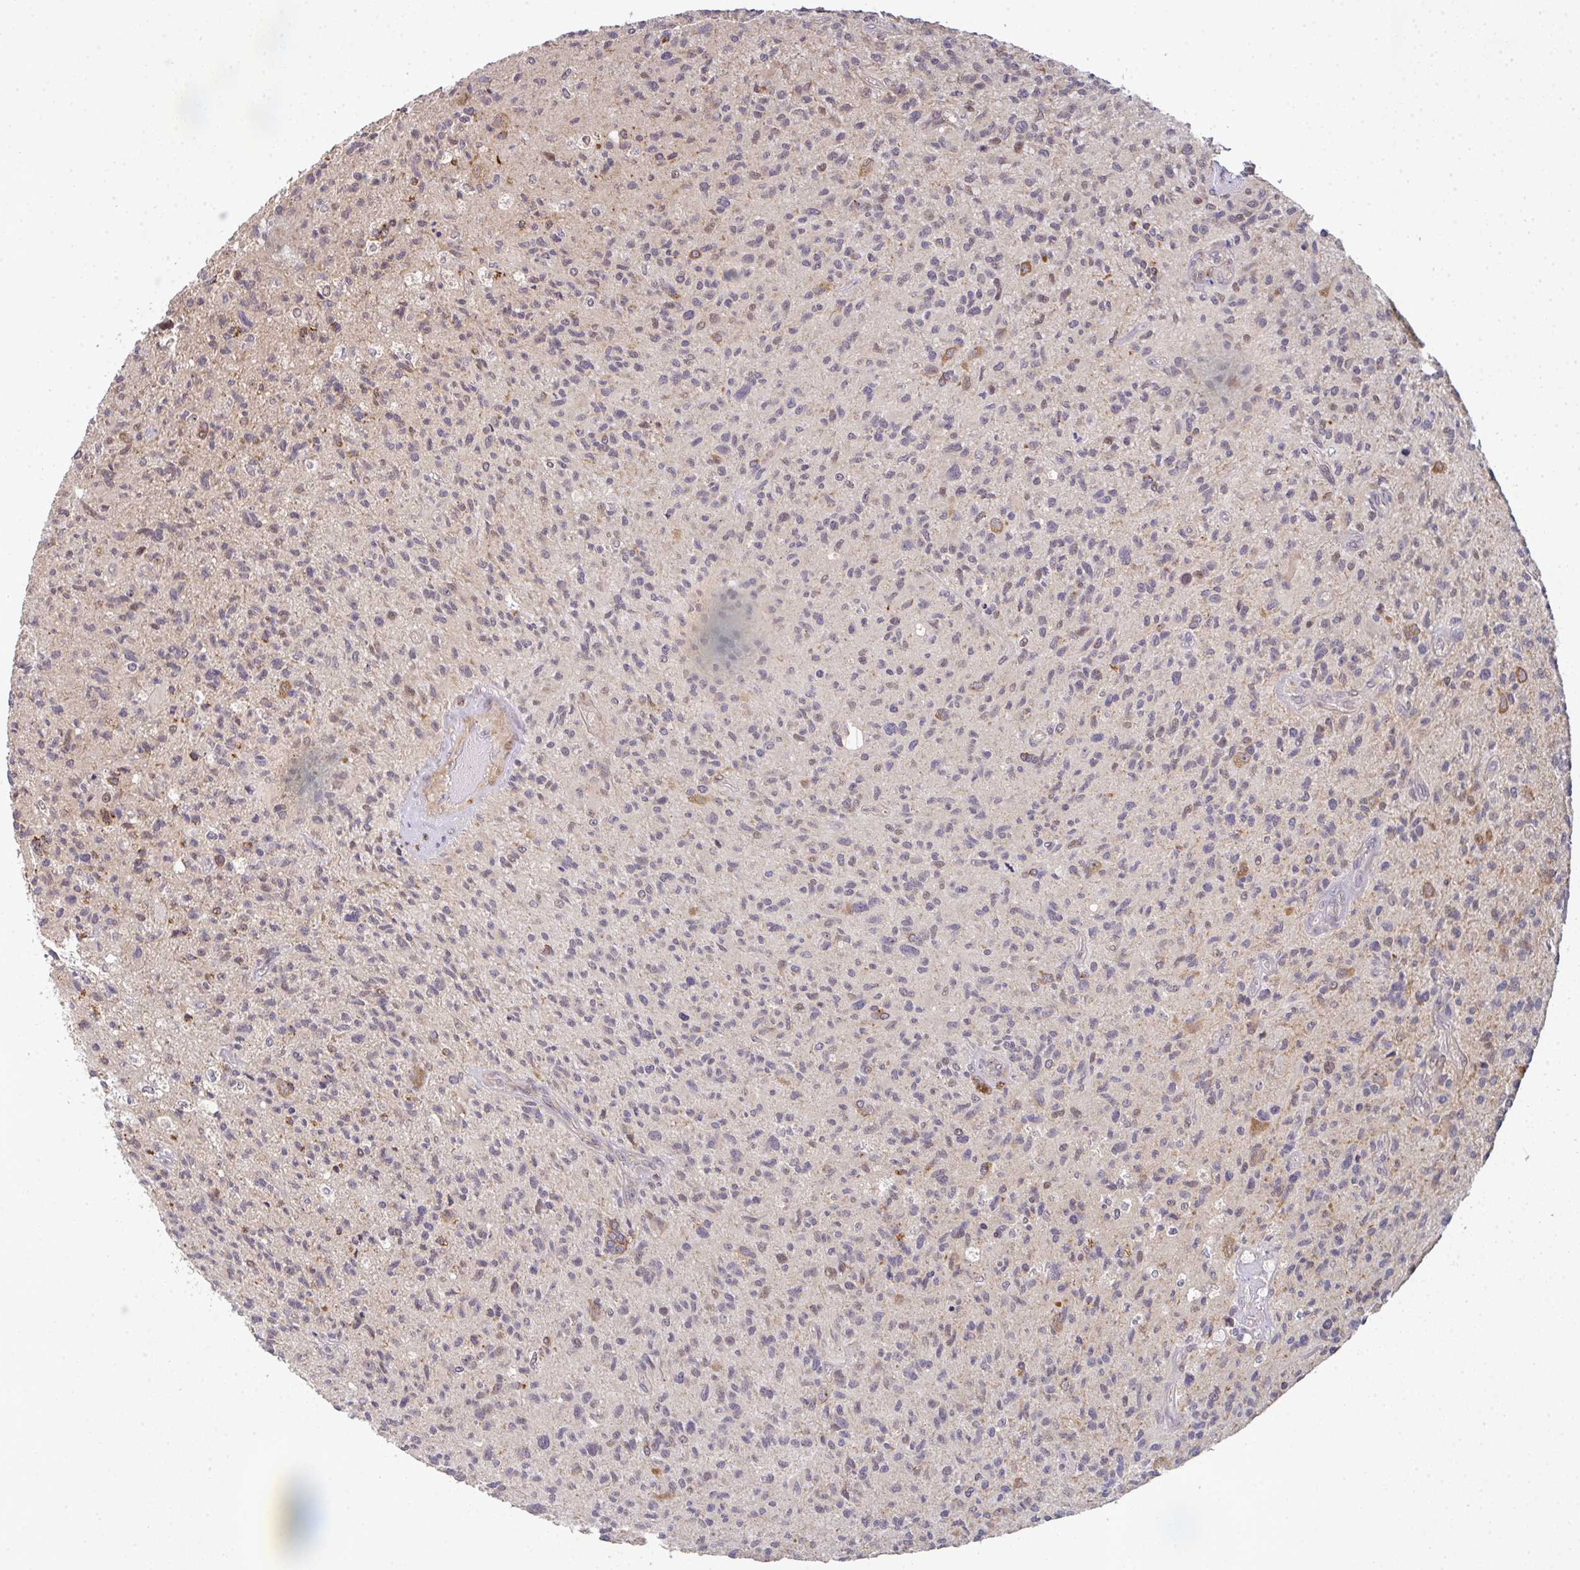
{"staining": {"intensity": "negative", "quantity": "none", "location": "none"}, "tissue": "glioma", "cell_type": "Tumor cells", "image_type": "cancer", "snomed": [{"axis": "morphology", "description": "Glioma, malignant, High grade"}, {"axis": "topography", "description": "Brain"}], "caption": "Immunohistochemical staining of glioma exhibits no significant positivity in tumor cells.", "gene": "SIMC1", "patient": {"sex": "female", "age": 70}}